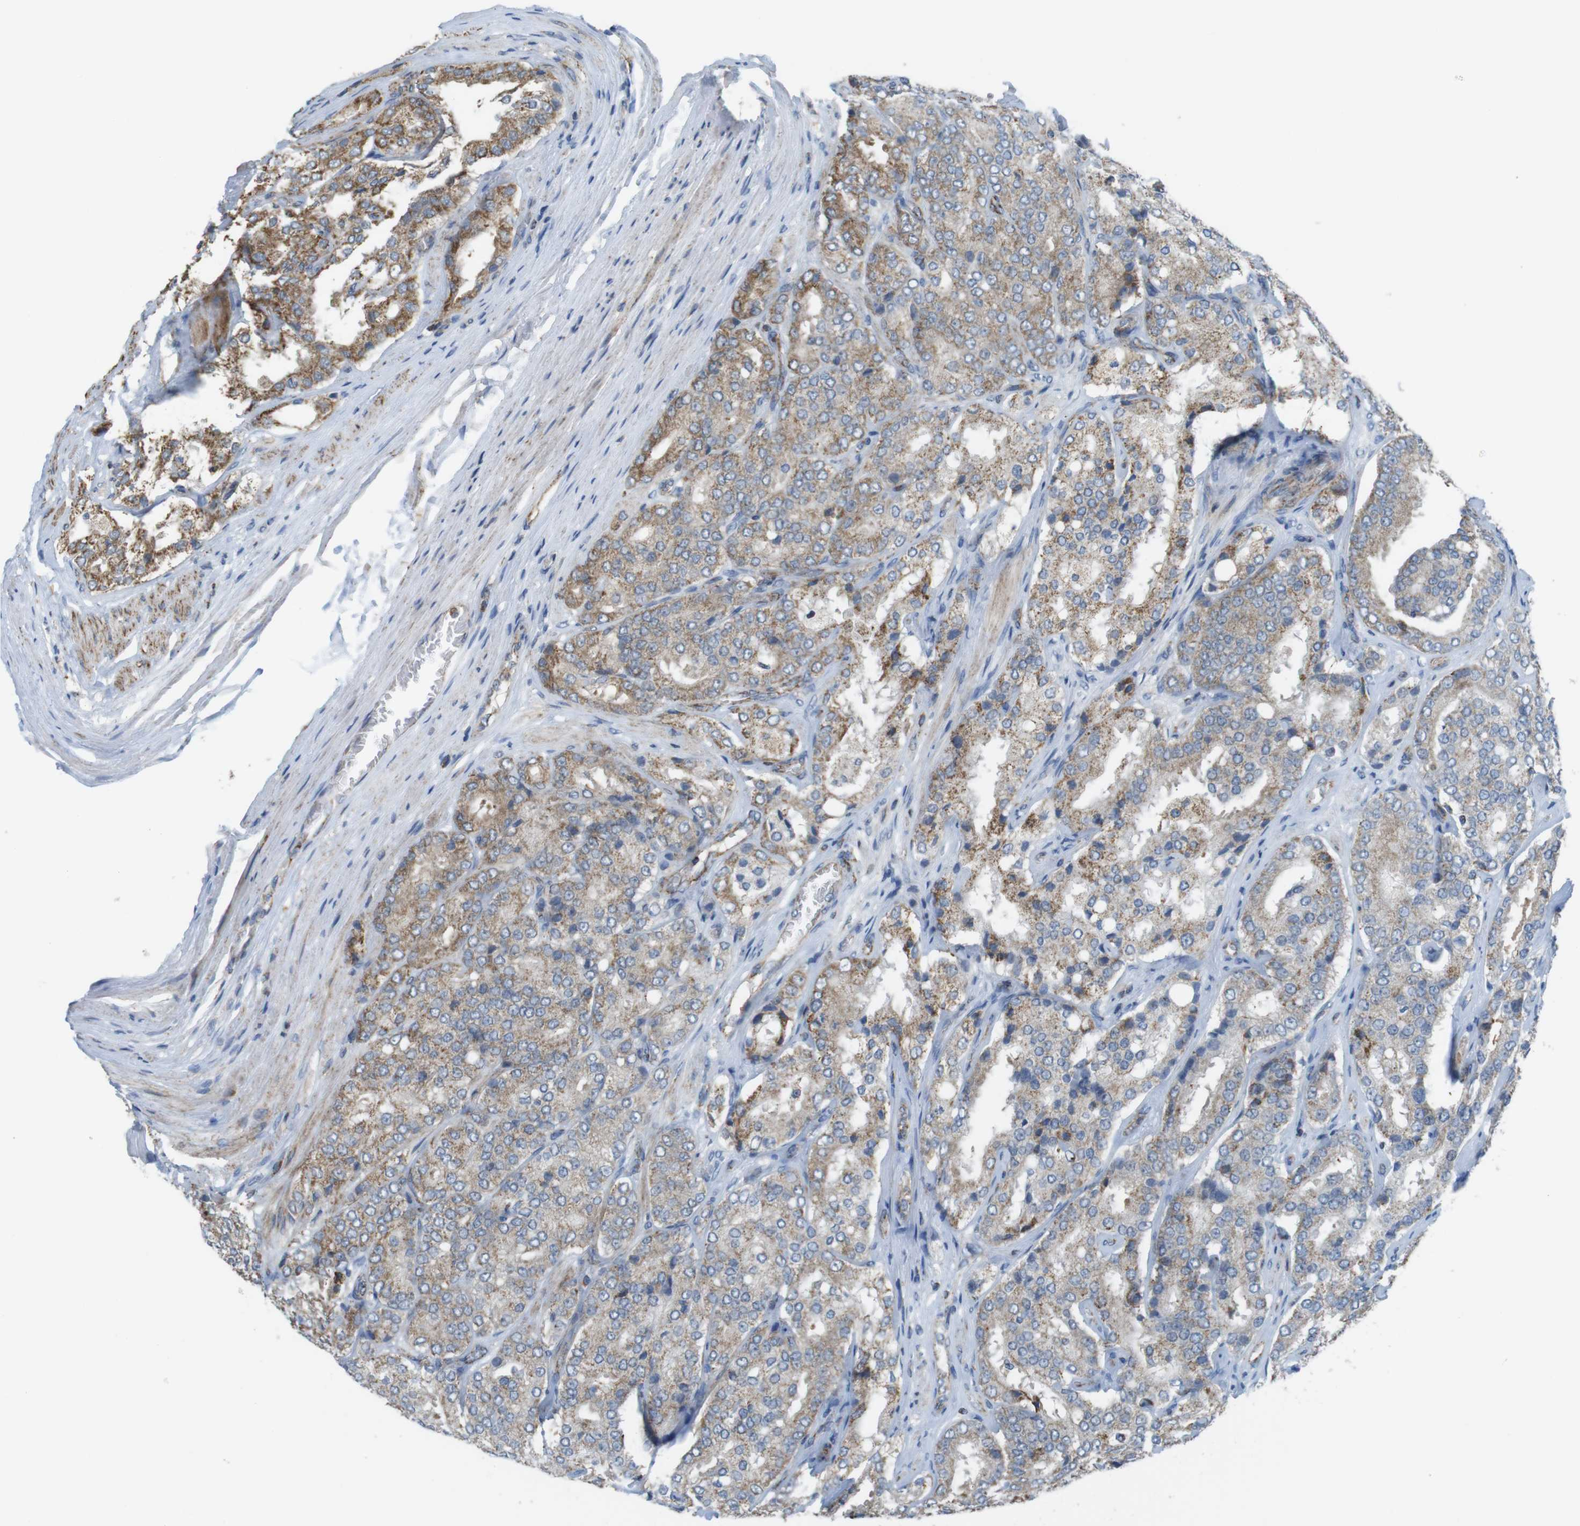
{"staining": {"intensity": "moderate", "quantity": ">75%", "location": "cytoplasmic/membranous"}, "tissue": "prostate cancer", "cell_type": "Tumor cells", "image_type": "cancer", "snomed": [{"axis": "morphology", "description": "Adenocarcinoma, High grade"}, {"axis": "topography", "description": "Prostate"}], "caption": "Approximately >75% of tumor cells in human prostate cancer (adenocarcinoma (high-grade)) reveal moderate cytoplasmic/membranous protein positivity as visualized by brown immunohistochemical staining.", "gene": "GRIK2", "patient": {"sex": "male", "age": 65}}